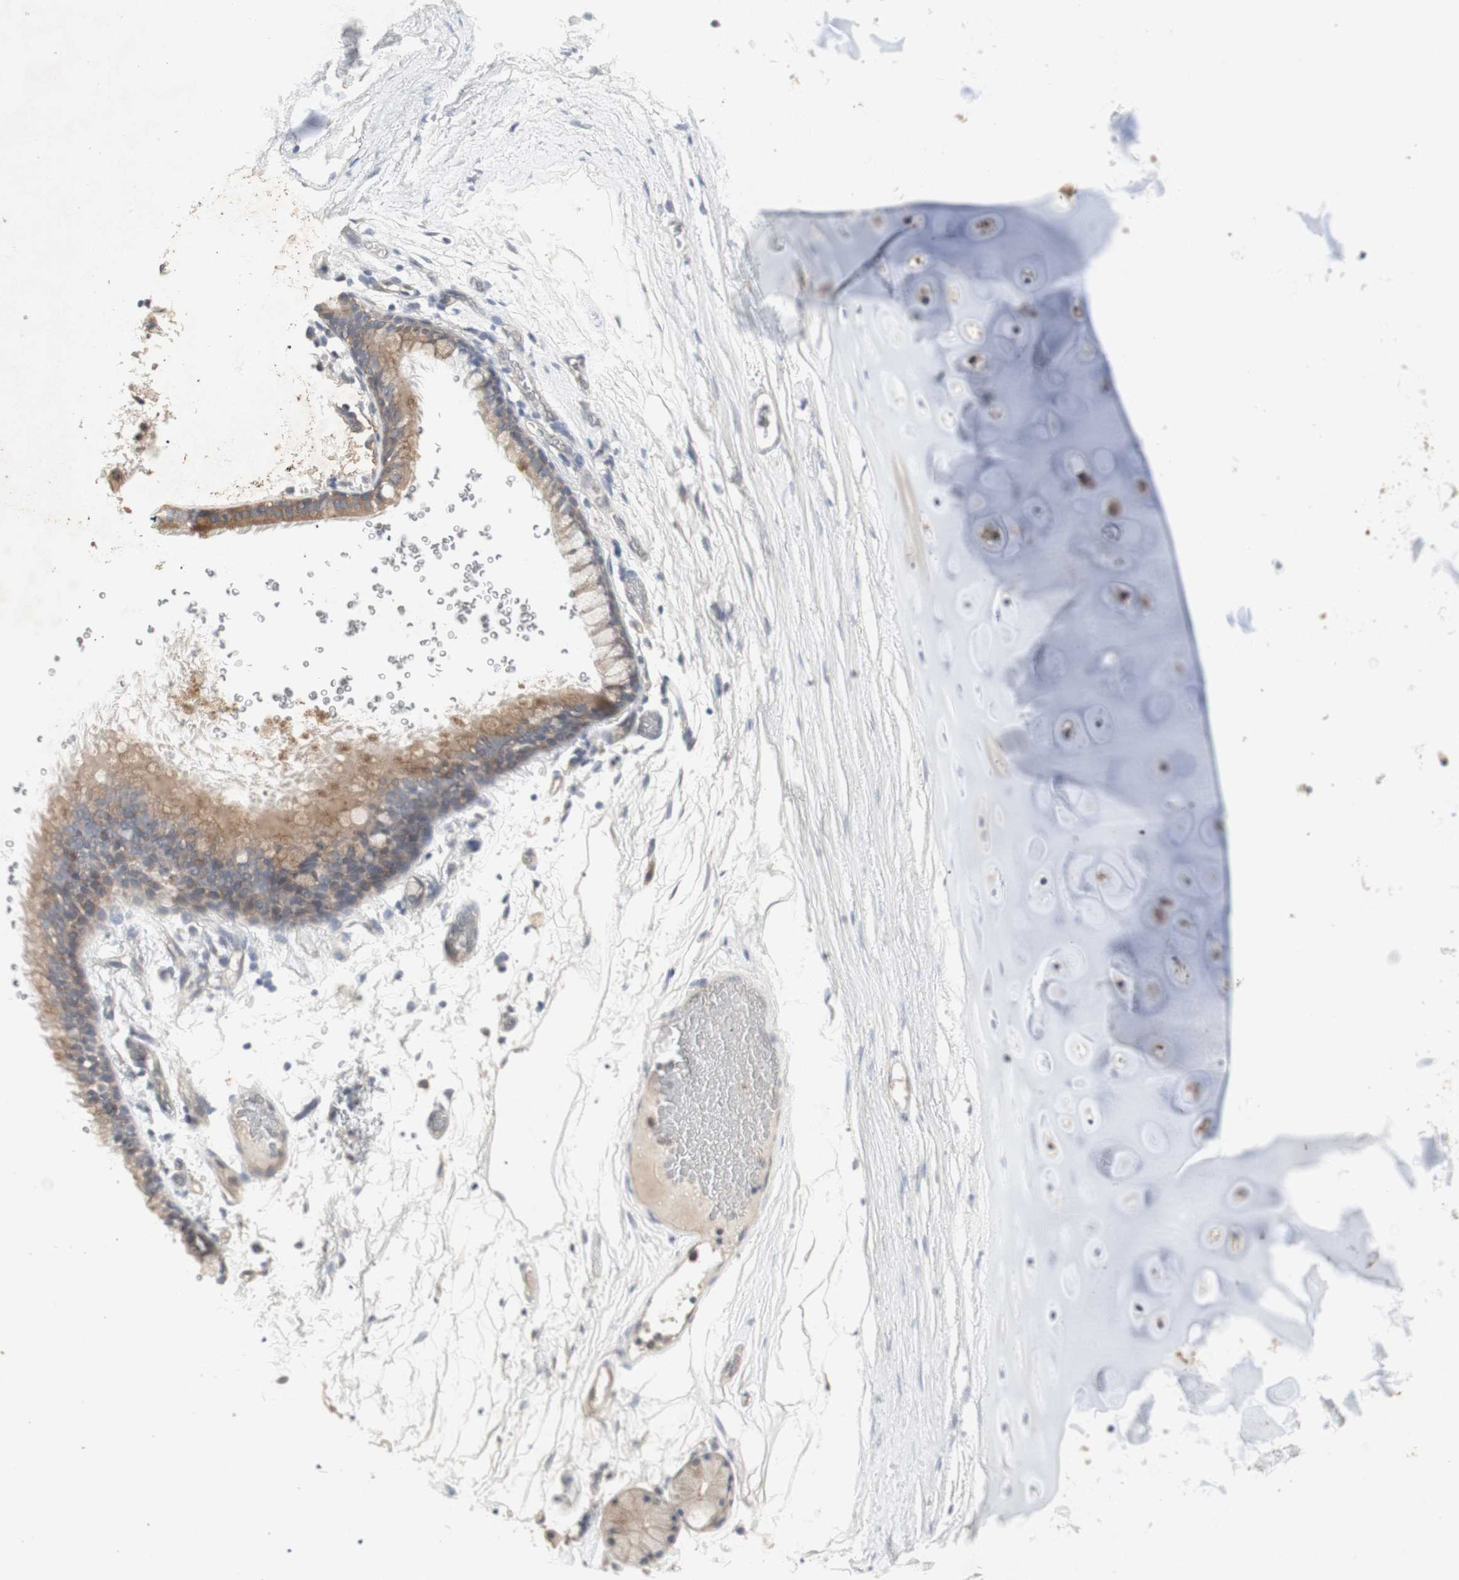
{"staining": {"intensity": "weak", "quantity": ">75%", "location": "cytoplasmic/membranous"}, "tissue": "adipose tissue", "cell_type": "Adipocytes", "image_type": "normal", "snomed": [{"axis": "morphology", "description": "Normal tissue, NOS"}, {"axis": "topography", "description": "Bronchus"}], "caption": "Human adipose tissue stained with a brown dye exhibits weak cytoplasmic/membranous positive expression in about >75% of adipocytes.", "gene": "CHURC1", "patient": {"sex": "female", "age": 73}}